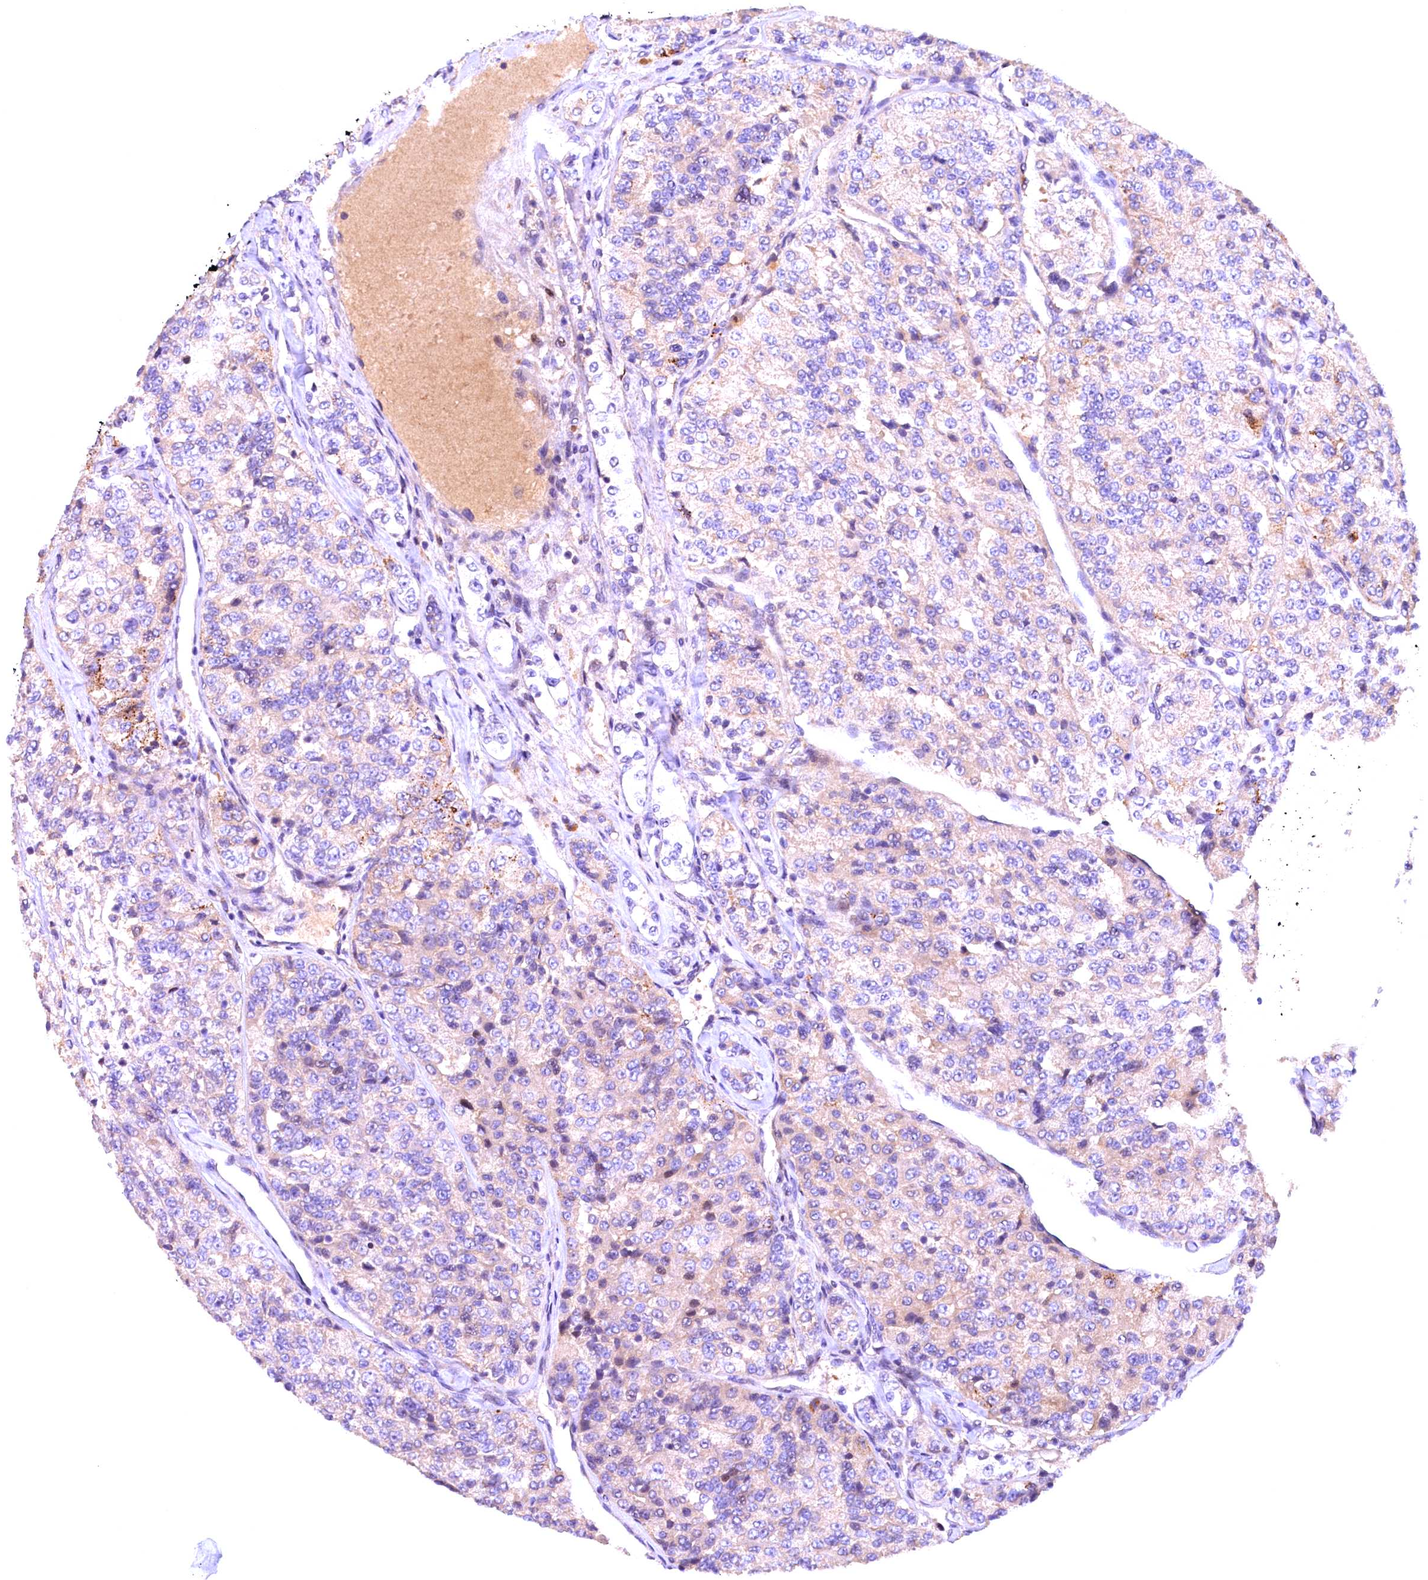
{"staining": {"intensity": "weak", "quantity": "<25%", "location": "cytoplasmic/membranous"}, "tissue": "renal cancer", "cell_type": "Tumor cells", "image_type": "cancer", "snomed": [{"axis": "morphology", "description": "Adenocarcinoma, NOS"}, {"axis": "topography", "description": "Kidney"}], "caption": "Renal adenocarcinoma was stained to show a protein in brown. There is no significant staining in tumor cells. Brightfield microscopy of IHC stained with DAB (3,3'-diaminobenzidine) (brown) and hematoxylin (blue), captured at high magnification.", "gene": "NAIP", "patient": {"sex": "female", "age": 63}}